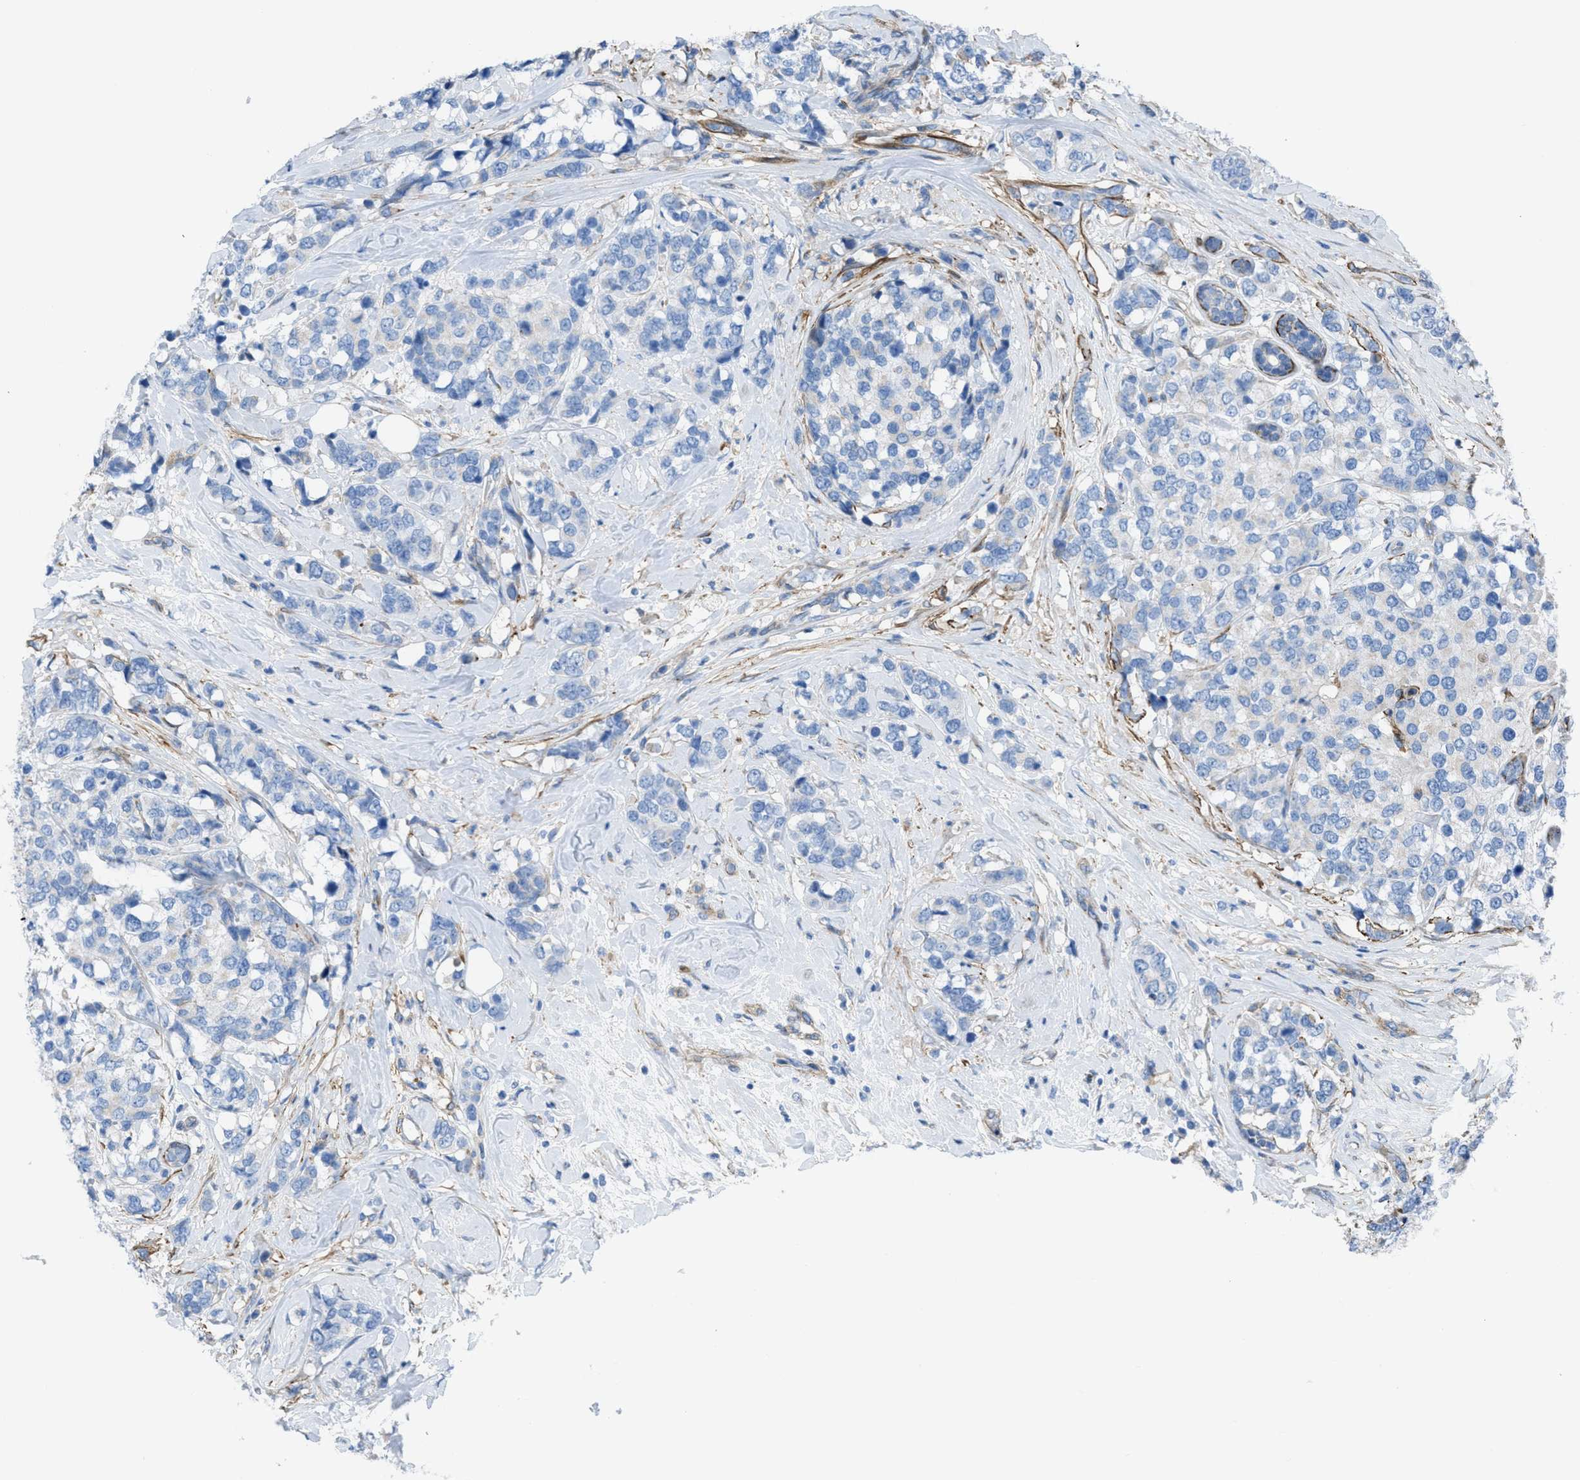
{"staining": {"intensity": "negative", "quantity": "none", "location": "none"}, "tissue": "breast cancer", "cell_type": "Tumor cells", "image_type": "cancer", "snomed": [{"axis": "morphology", "description": "Lobular carcinoma"}, {"axis": "topography", "description": "Breast"}], "caption": "This is an IHC image of human breast cancer (lobular carcinoma). There is no positivity in tumor cells.", "gene": "KCNH7", "patient": {"sex": "female", "age": 59}}